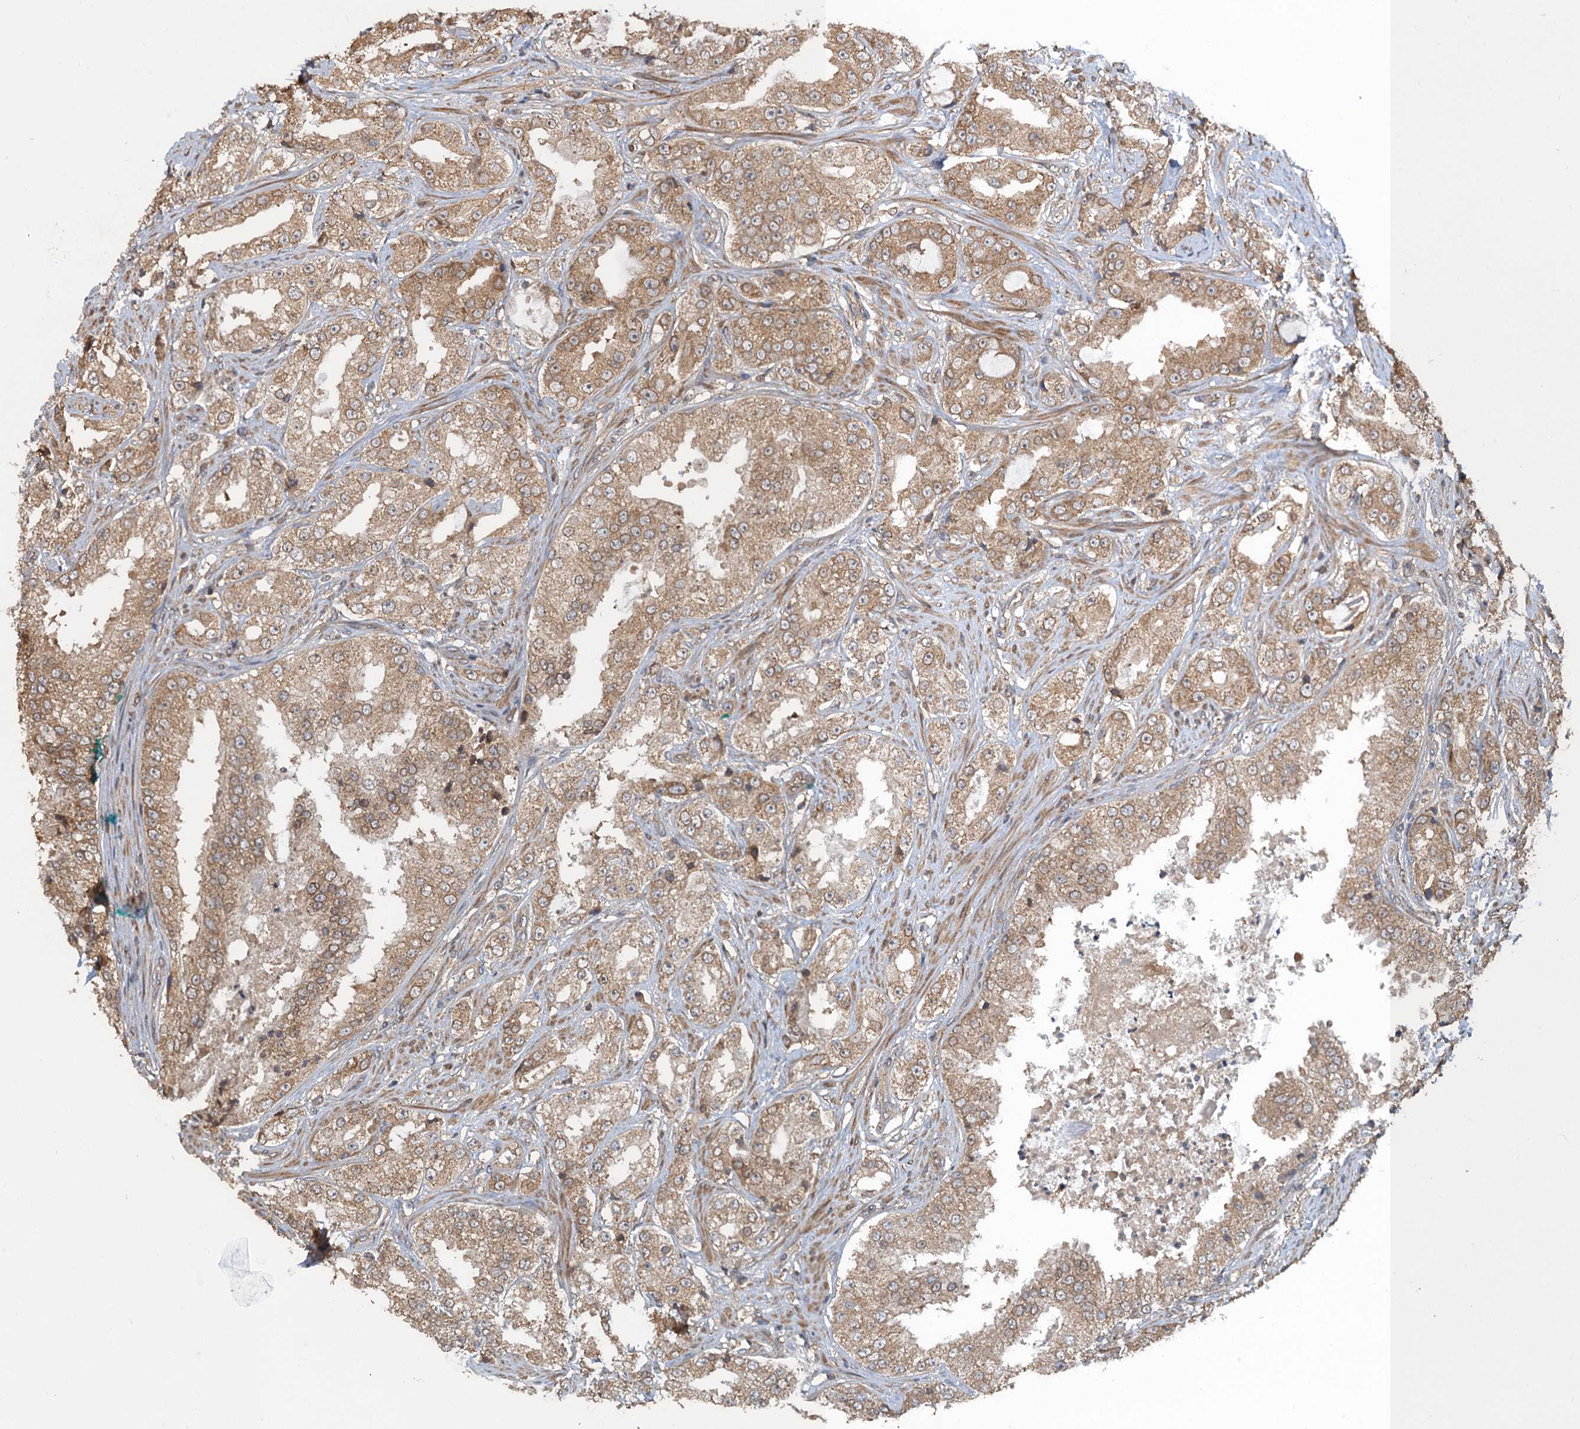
{"staining": {"intensity": "moderate", "quantity": ">75%", "location": "cytoplasmic/membranous"}, "tissue": "prostate cancer", "cell_type": "Tumor cells", "image_type": "cancer", "snomed": [{"axis": "morphology", "description": "Adenocarcinoma, High grade"}, {"axis": "topography", "description": "Prostate"}], "caption": "Immunohistochemistry (DAB) staining of human prostate high-grade adenocarcinoma shows moderate cytoplasmic/membranous protein positivity in about >75% of tumor cells.", "gene": "GLE1", "patient": {"sex": "male", "age": 73}}